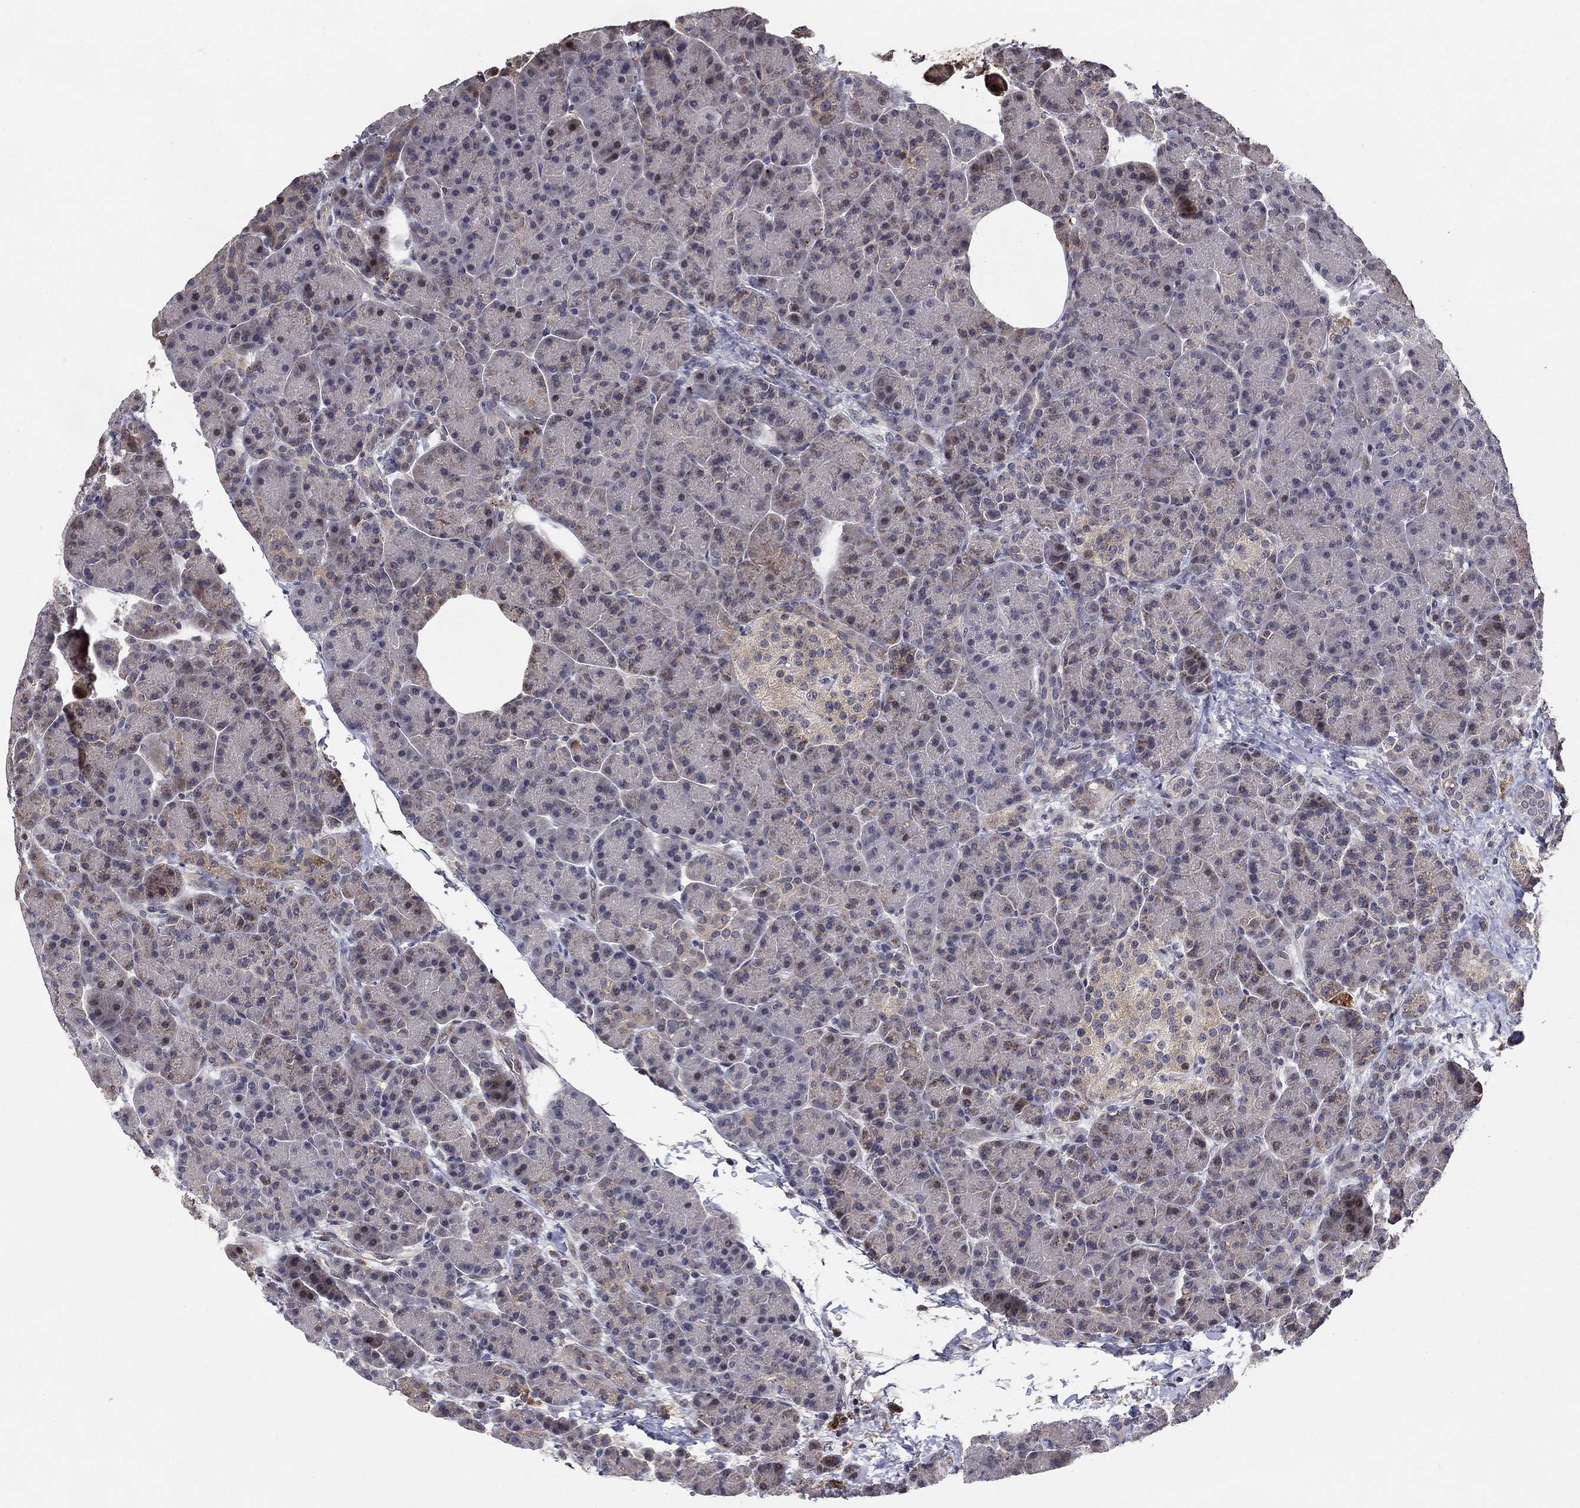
{"staining": {"intensity": "moderate", "quantity": "<25%", "location": "cytoplasmic/membranous"}, "tissue": "pancreas", "cell_type": "Exocrine glandular cells", "image_type": "normal", "snomed": [{"axis": "morphology", "description": "Normal tissue, NOS"}, {"axis": "topography", "description": "Pancreas"}], "caption": "The photomicrograph shows immunohistochemical staining of benign pancreas. There is moderate cytoplasmic/membranous staining is present in about <25% of exocrine glandular cells.", "gene": "LPCAT4", "patient": {"sex": "female", "age": 63}}